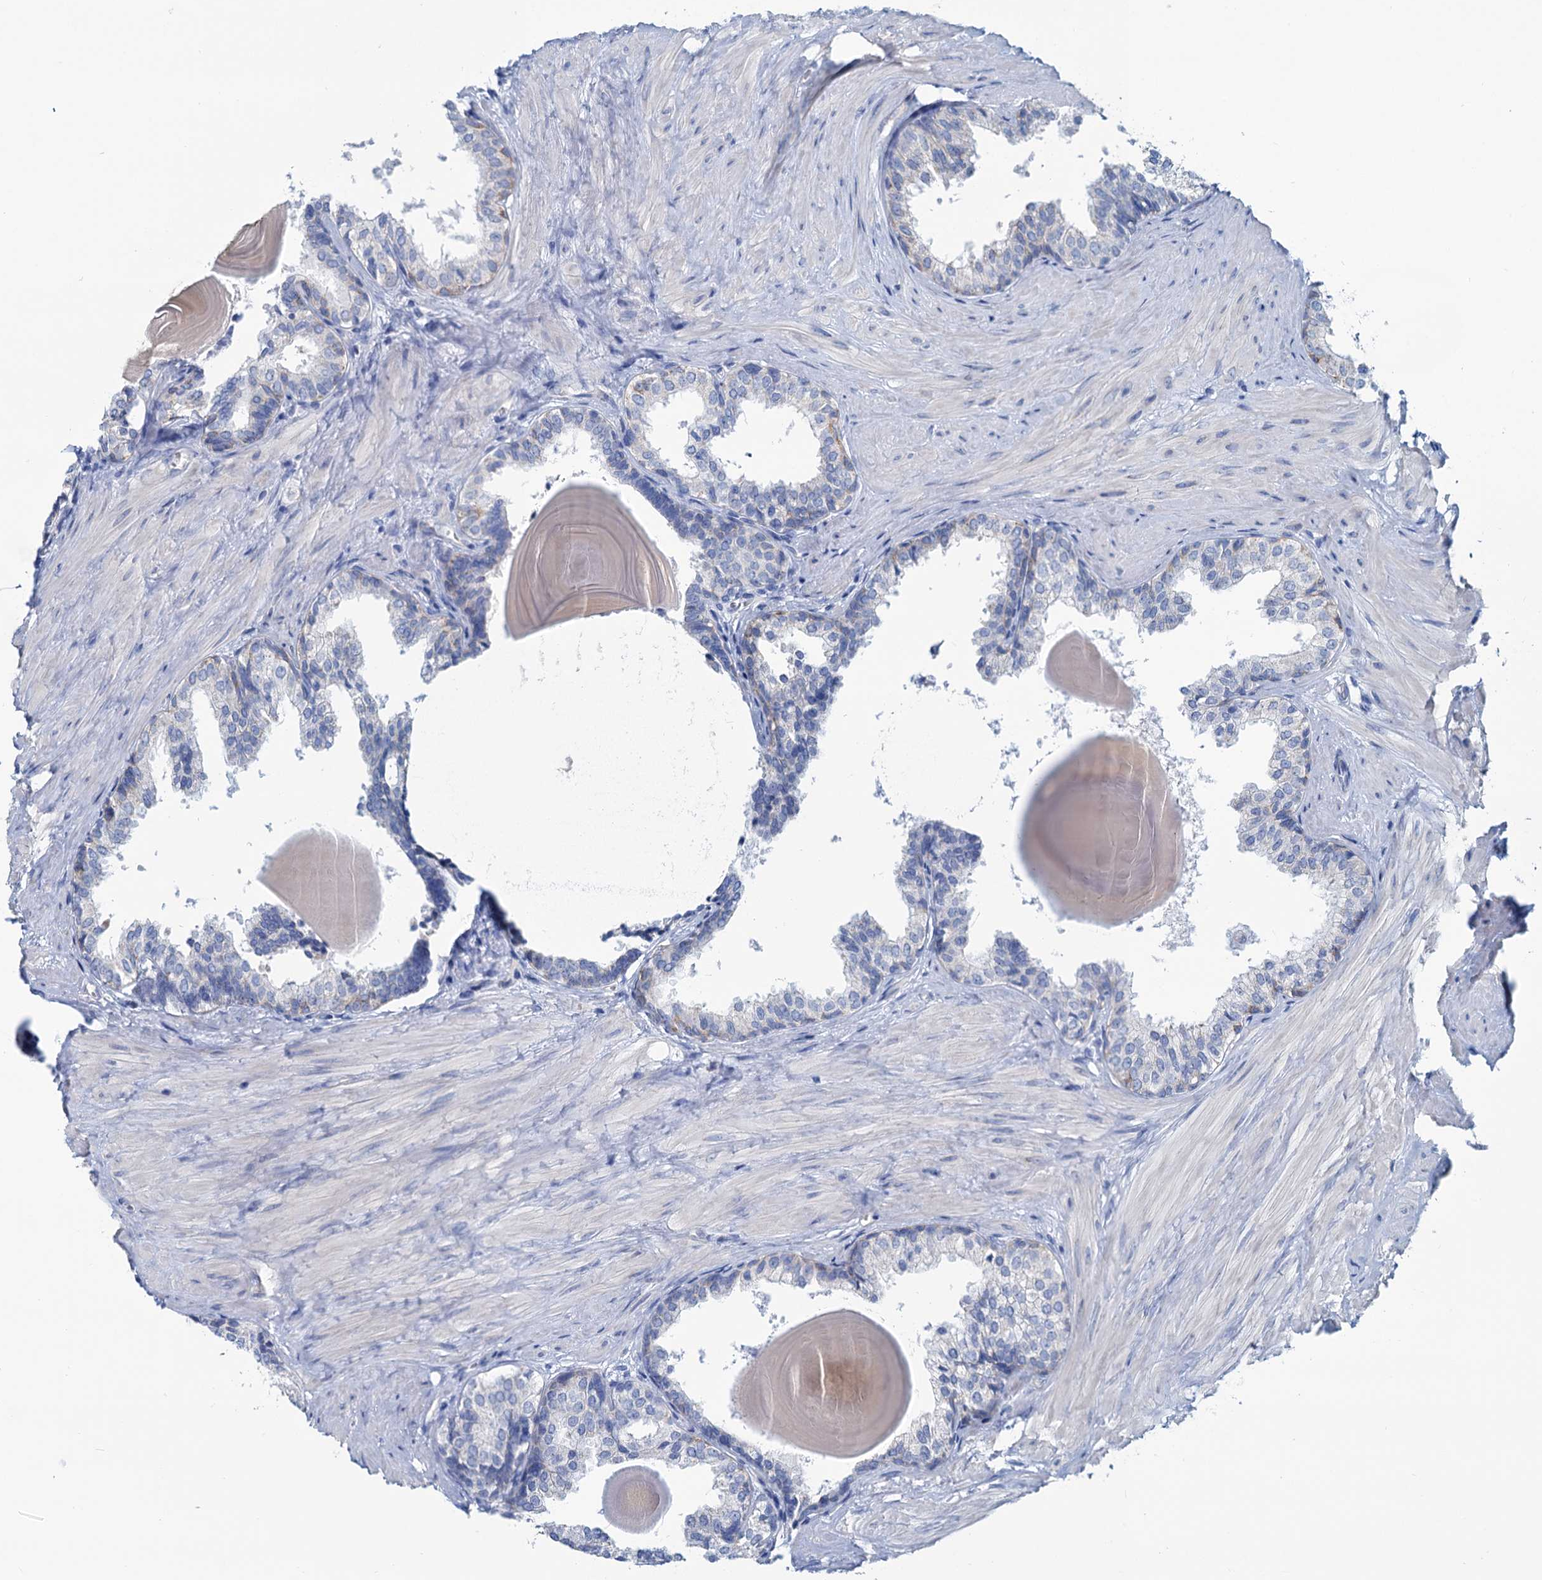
{"staining": {"intensity": "negative", "quantity": "none", "location": "none"}, "tissue": "prostate", "cell_type": "Glandular cells", "image_type": "normal", "snomed": [{"axis": "morphology", "description": "Normal tissue, NOS"}, {"axis": "topography", "description": "Prostate"}], "caption": "The immunohistochemistry (IHC) image has no significant staining in glandular cells of prostate. The staining was performed using DAB (3,3'-diaminobenzidine) to visualize the protein expression in brown, while the nuclei were stained in blue with hematoxylin (Magnification: 20x).", "gene": "SLC1A3", "patient": {"sex": "male", "age": 48}}